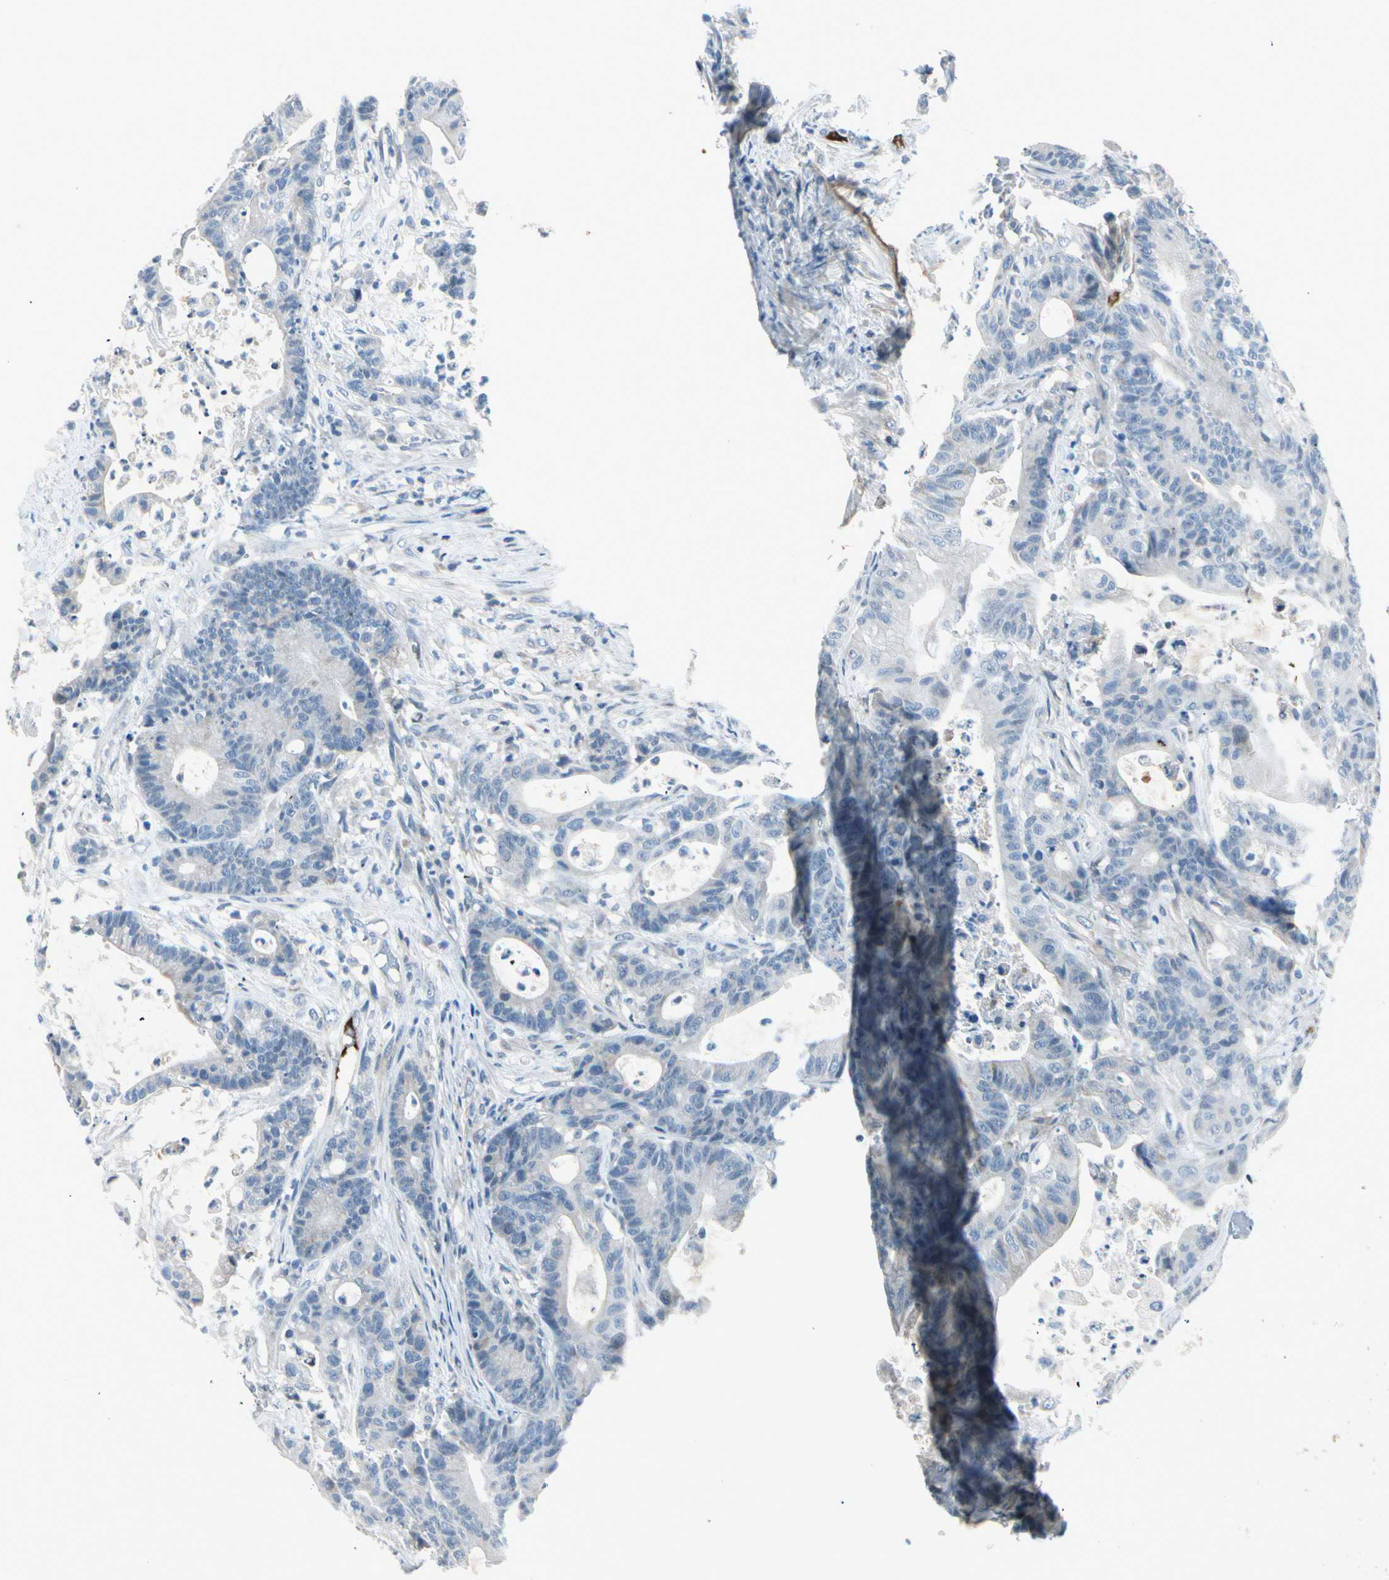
{"staining": {"intensity": "negative", "quantity": "none", "location": "none"}, "tissue": "colorectal cancer", "cell_type": "Tumor cells", "image_type": "cancer", "snomed": [{"axis": "morphology", "description": "Adenocarcinoma, NOS"}, {"axis": "topography", "description": "Colon"}], "caption": "Tumor cells are negative for brown protein staining in colorectal cancer (adenocarcinoma).", "gene": "SERPIND1", "patient": {"sex": "female", "age": 84}}